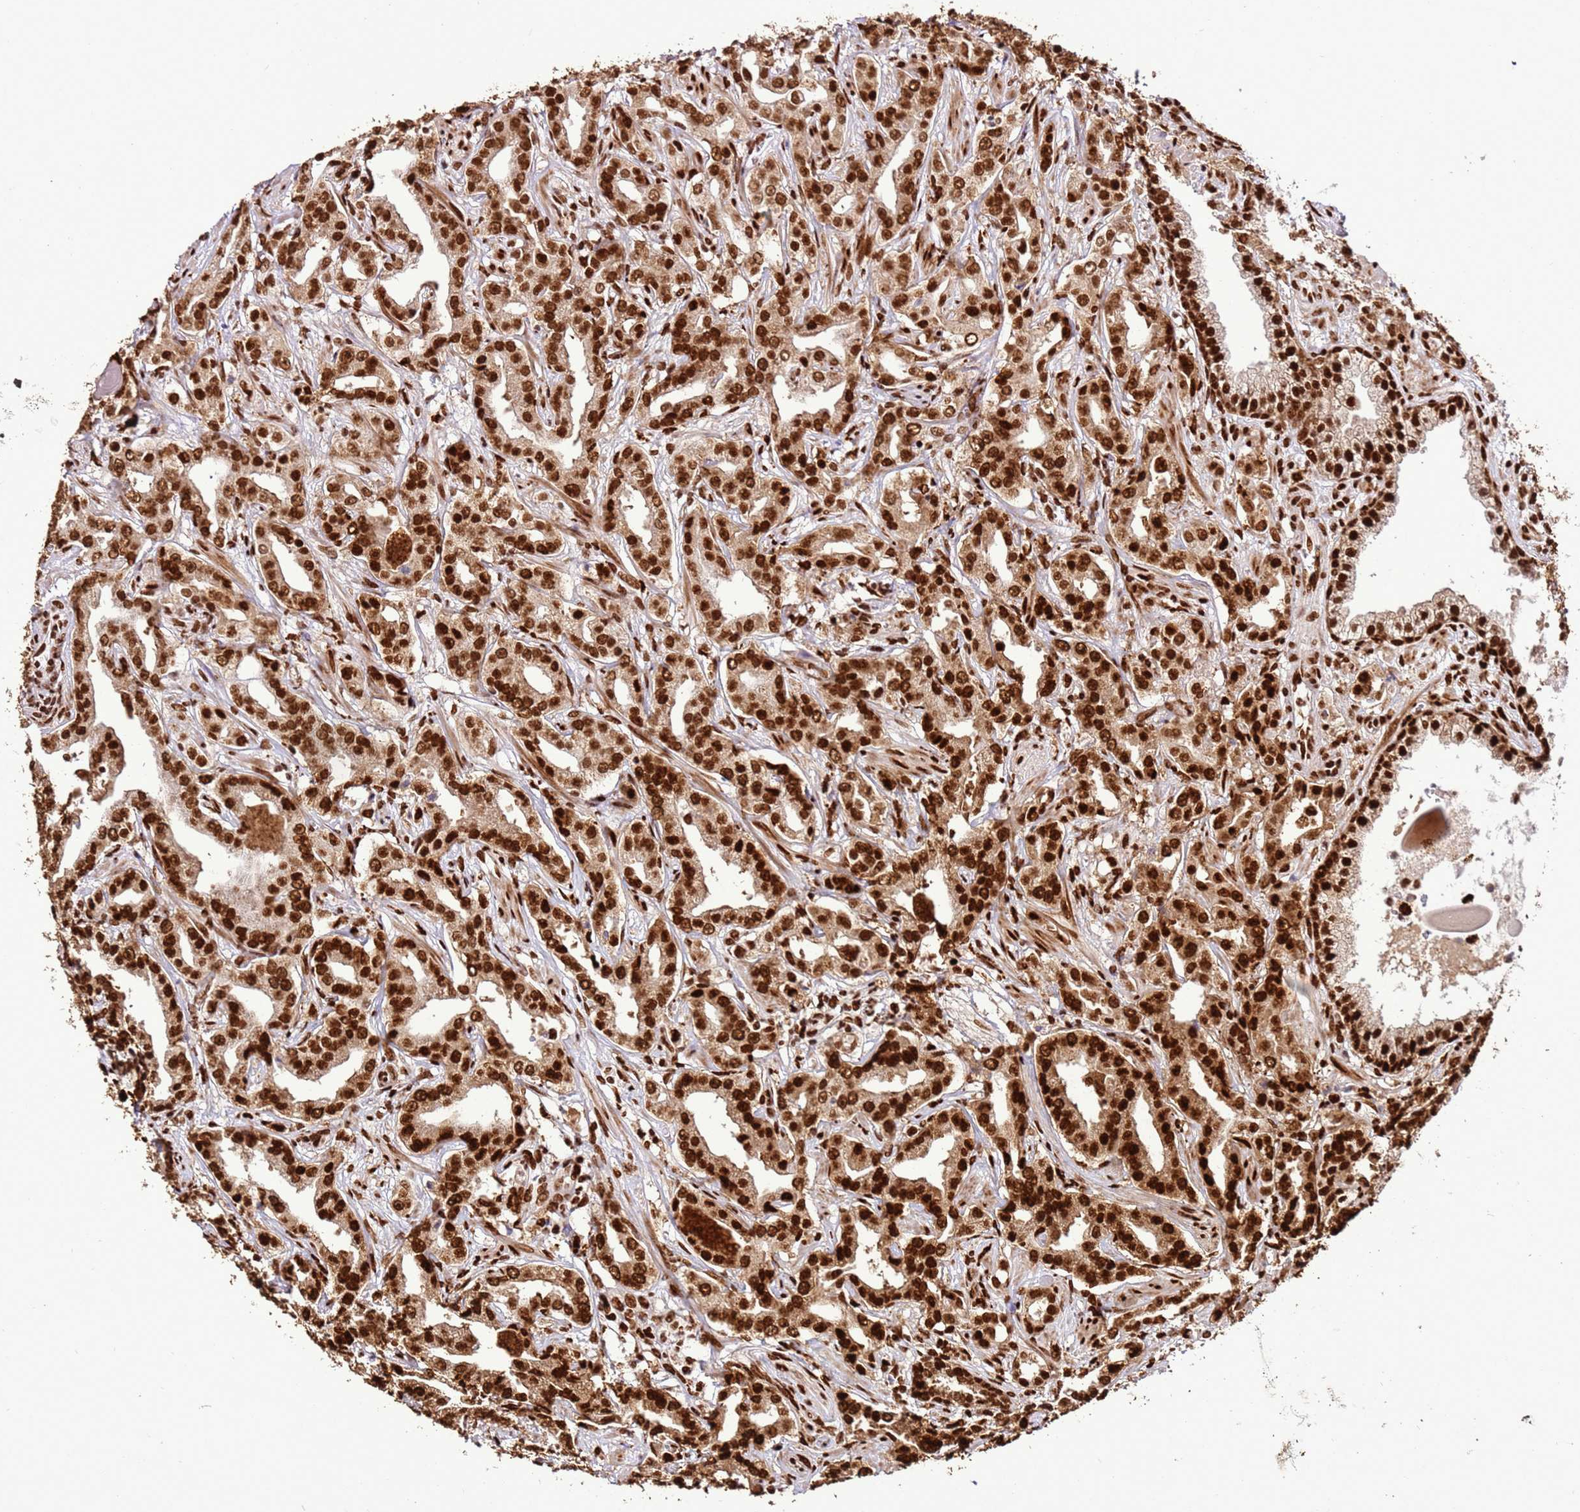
{"staining": {"intensity": "strong", "quantity": ">75%", "location": "nuclear"}, "tissue": "prostate cancer", "cell_type": "Tumor cells", "image_type": "cancer", "snomed": [{"axis": "morphology", "description": "Adenocarcinoma, High grade"}, {"axis": "topography", "description": "Prostate"}], "caption": "A brown stain shows strong nuclear positivity of a protein in adenocarcinoma (high-grade) (prostate) tumor cells.", "gene": "HNRNPAB", "patient": {"sex": "male", "age": 63}}